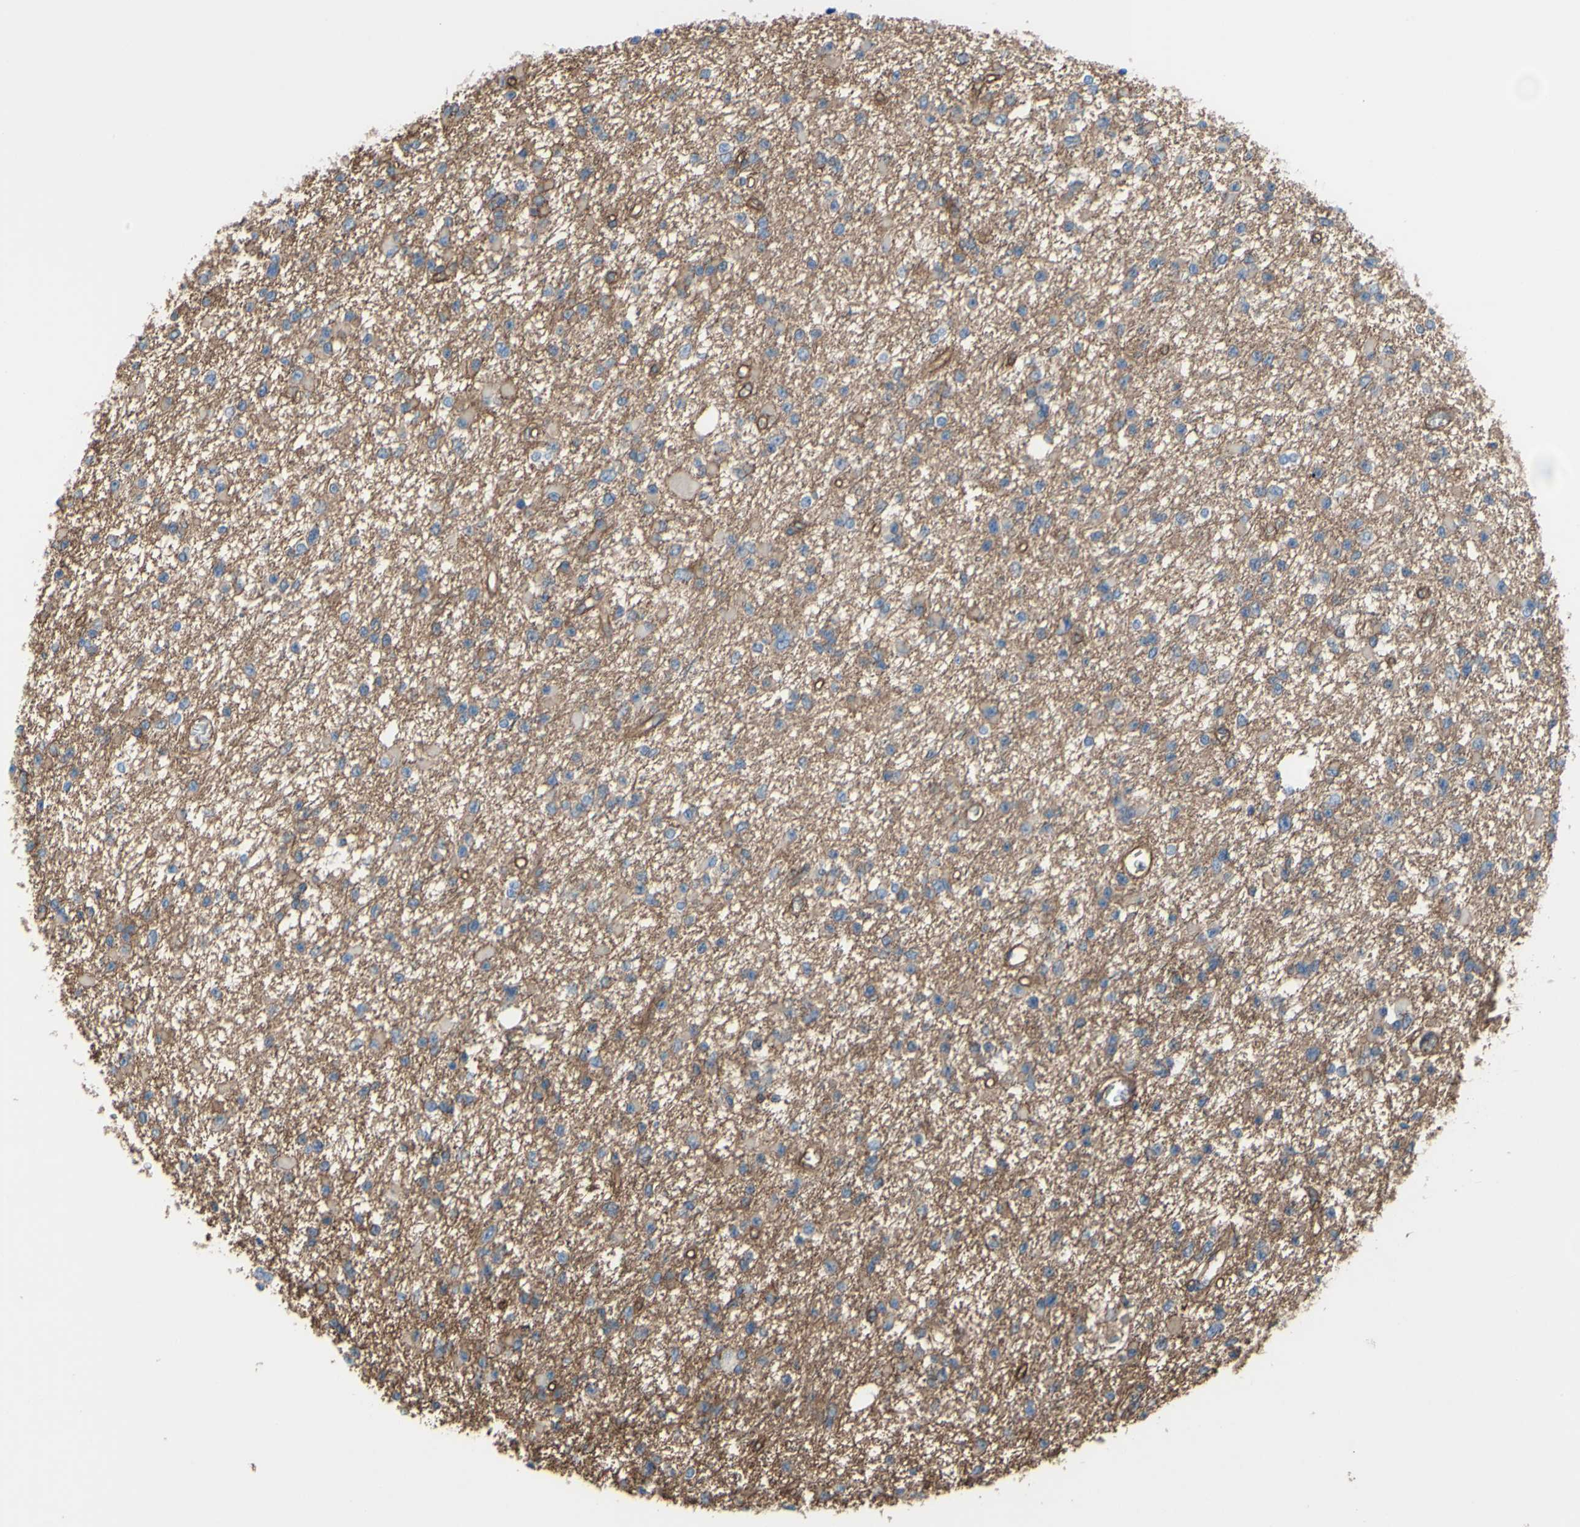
{"staining": {"intensity": "negative", "quantity": "none", "location": "none"}, "tissue": "glioma", "cell_type": "Tumor cells", "image_type": "cancer", "snomed": [{"axis": "morphology", "description": "Glioma, malignant, Low grade"}, {"axis": "topography", "description": "Brain"}], "caption": "This is a histopathology image of immunohistochemistry (IHC) staining of glioma, which shows no staining in tumor cells.", "gene": "TPBG", "patient": {"sex": "female", "age": 22}}